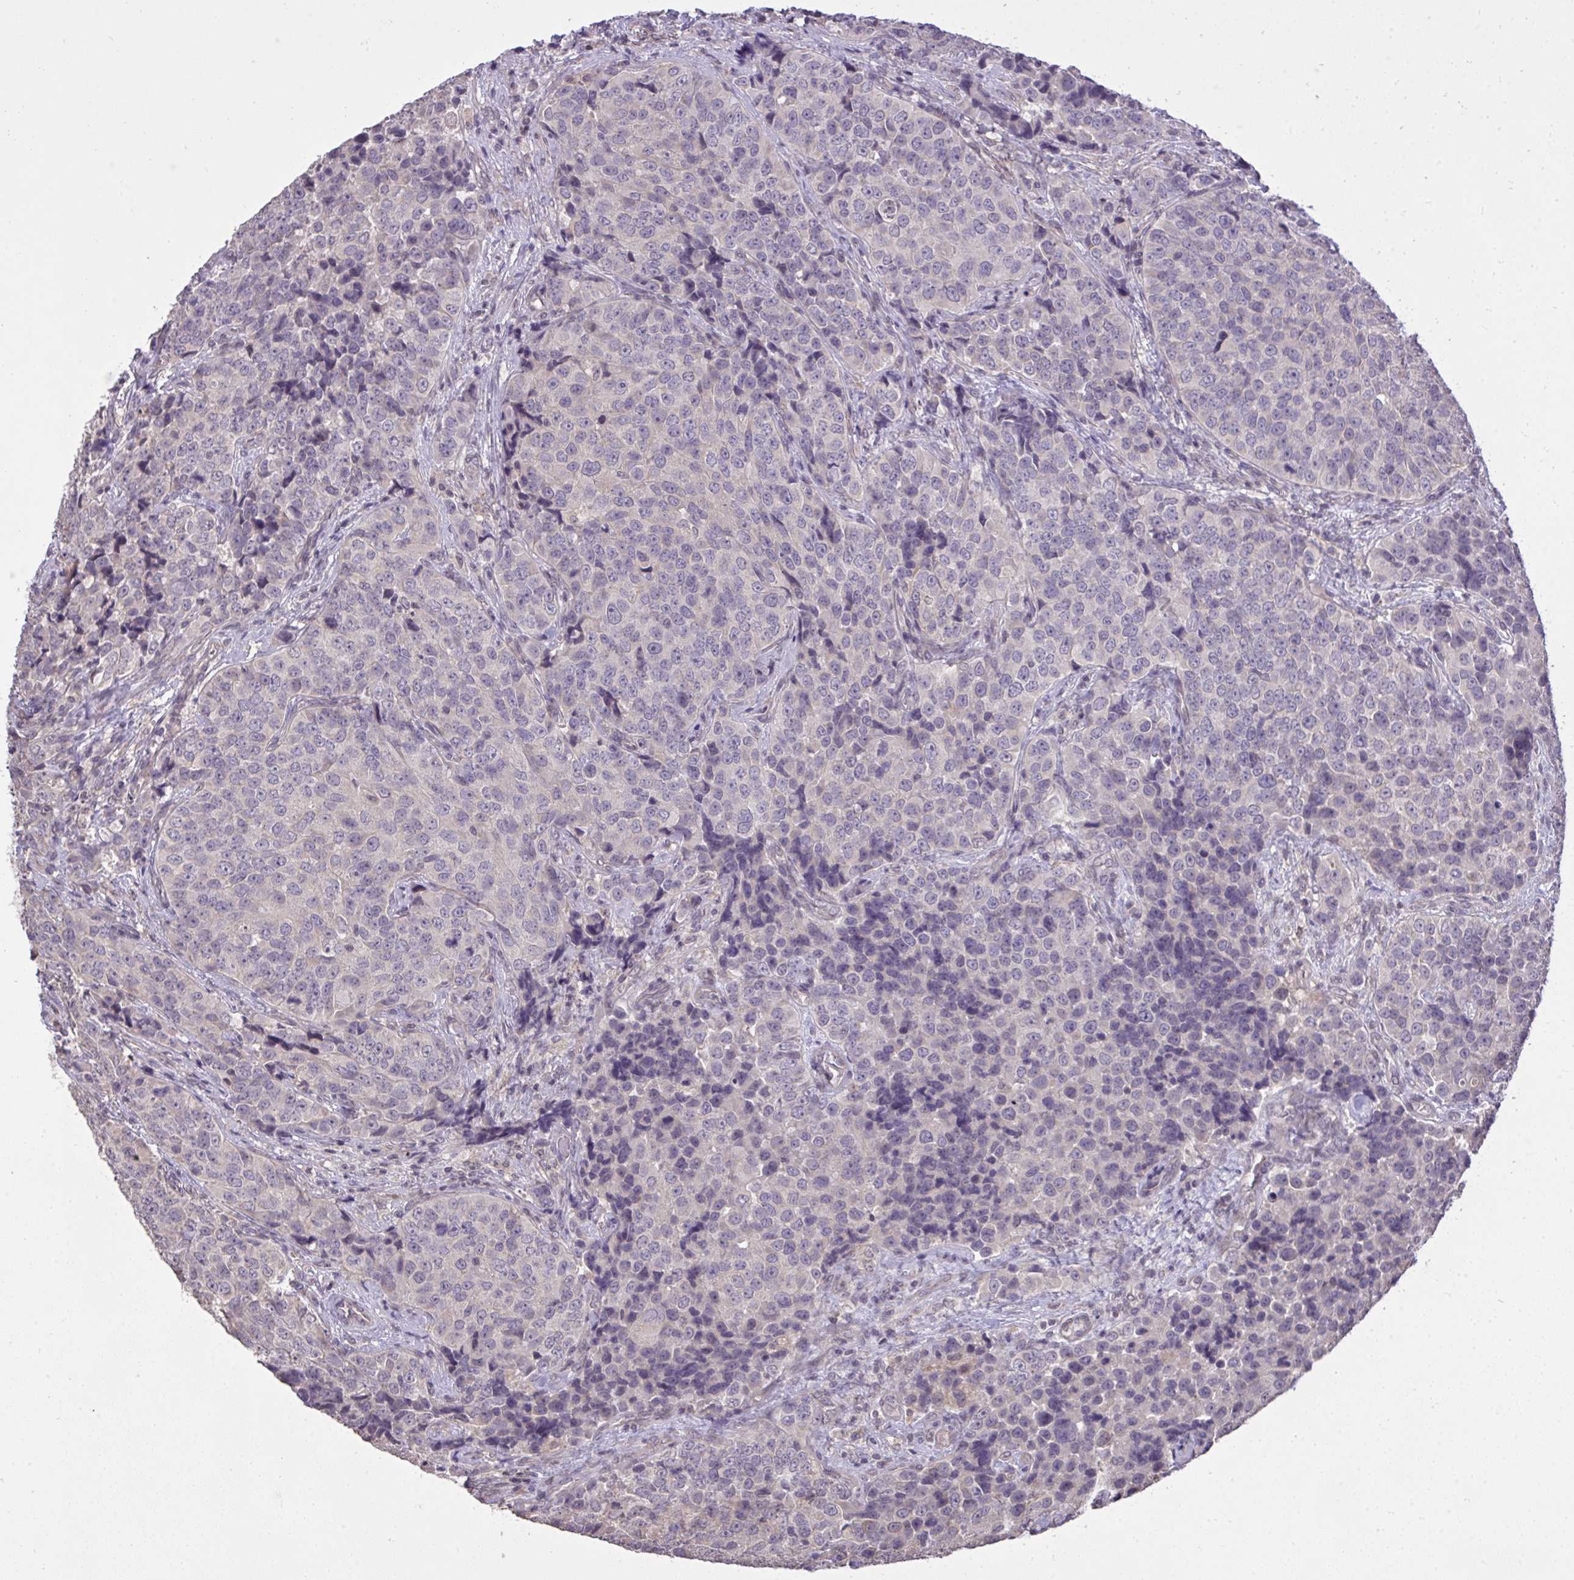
{"staining": {"intensity": "negative", "quantity": "none", "location": "none"}, "tissue": "urothelial cancer", "cell_type": "Tumor cells", "image_type": "cancer", "snomed": [{"axis": "morphology", "description": "Urothelial carcinoma, NOS"}, {"axis": "topography", "description": "Urinary bladder"}], "caption": "Micrograph shows no protein staining in tumor cells of transitional cell carcinoma tissue.", "gene": "CYP20A1", "patient": {"sex": "male", "age": 52}}